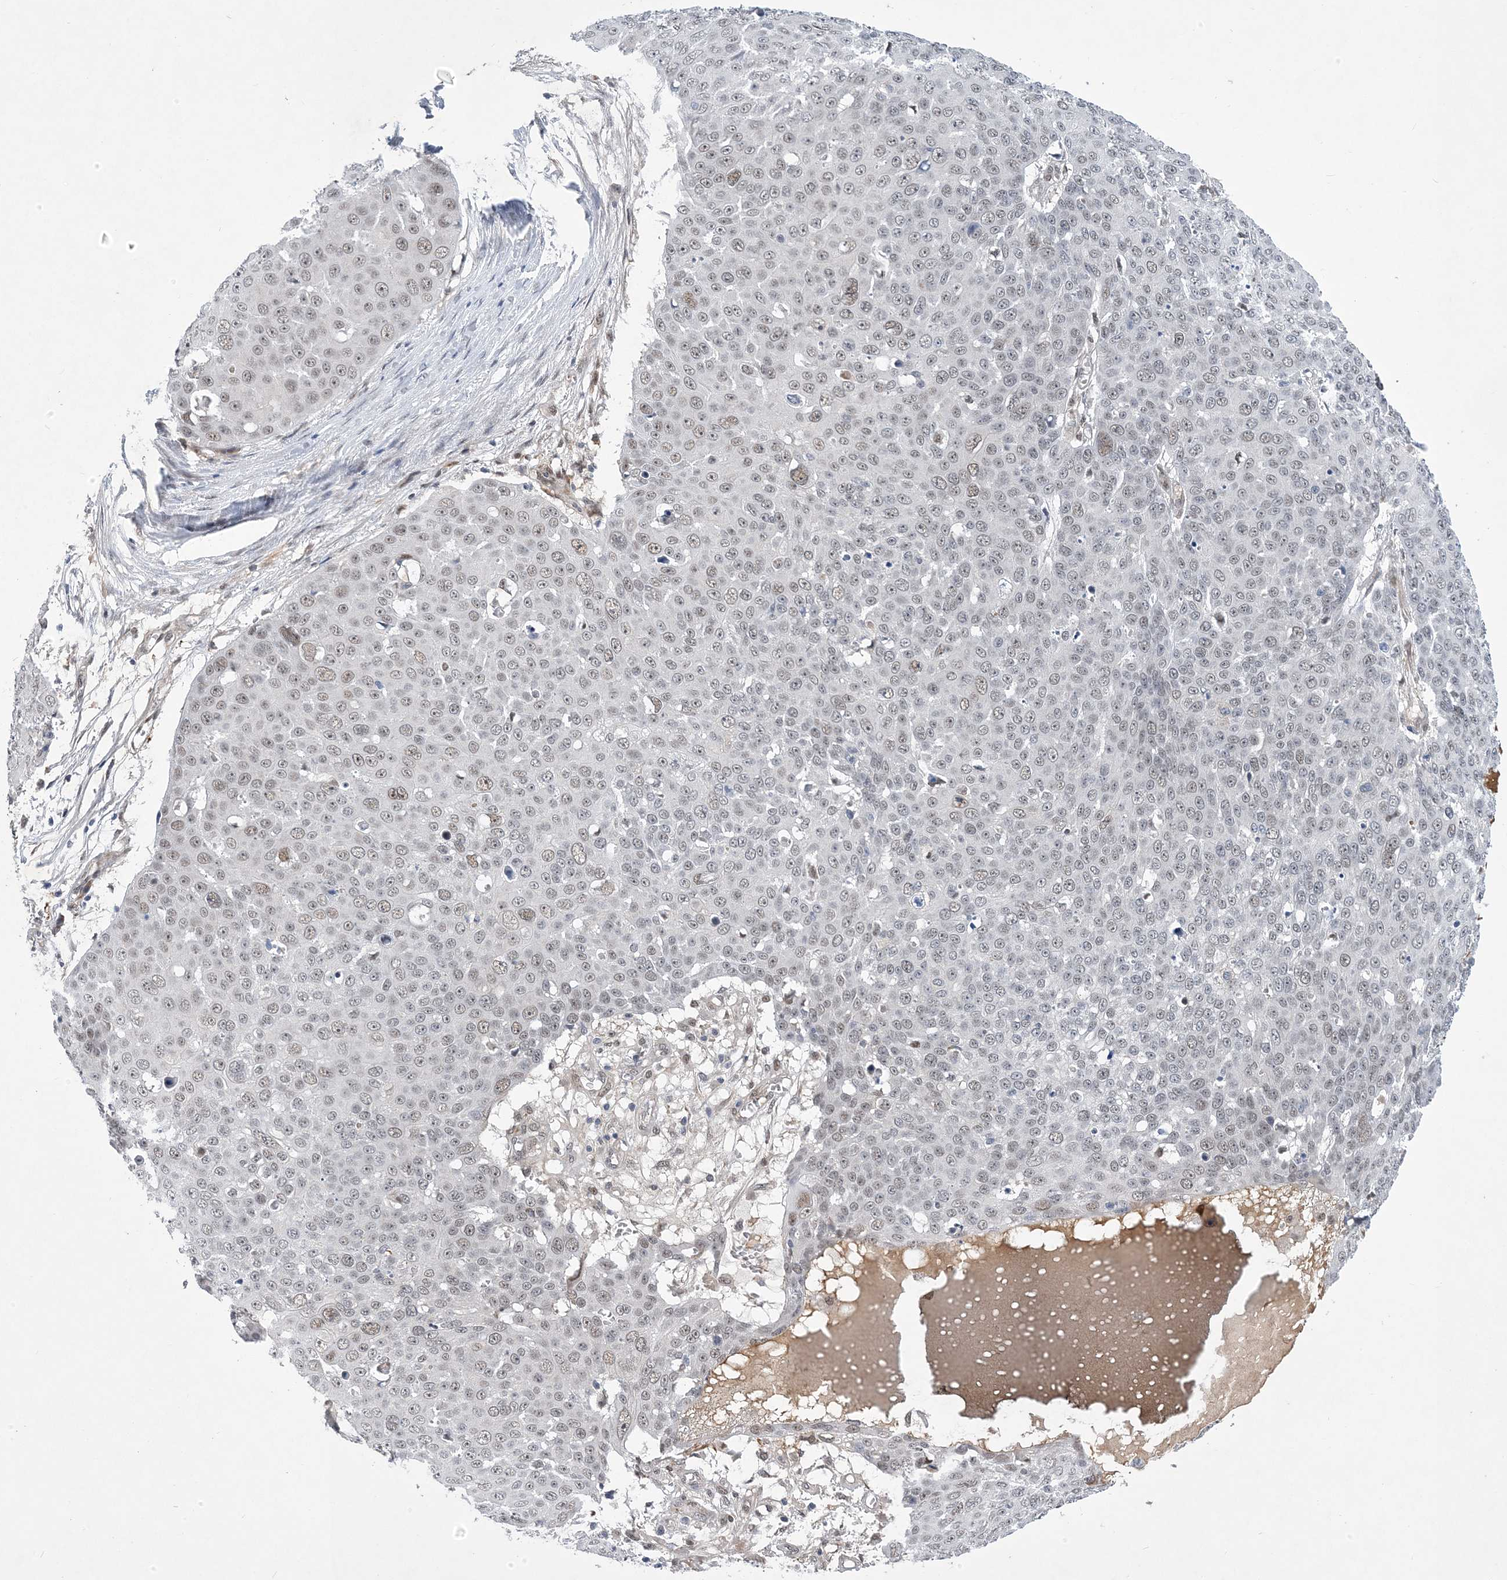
{"staining": {"intensity": "weak", "quantity": "25%-75%", "location": "nuclear"}, "tissue": "skin cancer", "cell_type": "Tumor cells", "image_type": "cancer", "snomed": [{"axis": "morphology", "description": "Squamous cell carcinoma, NOS"}, {"axis": "topography", "description": "Skin"}], "caption": "Skin cancer (squamous cell carcinoma) was stained to show a protein in brown. There is low levels of weak nuclear expression in about 25%-75% of tumor cells.", "gene": "FAM217A", "patient": {"sex": "male", "age": 71}}